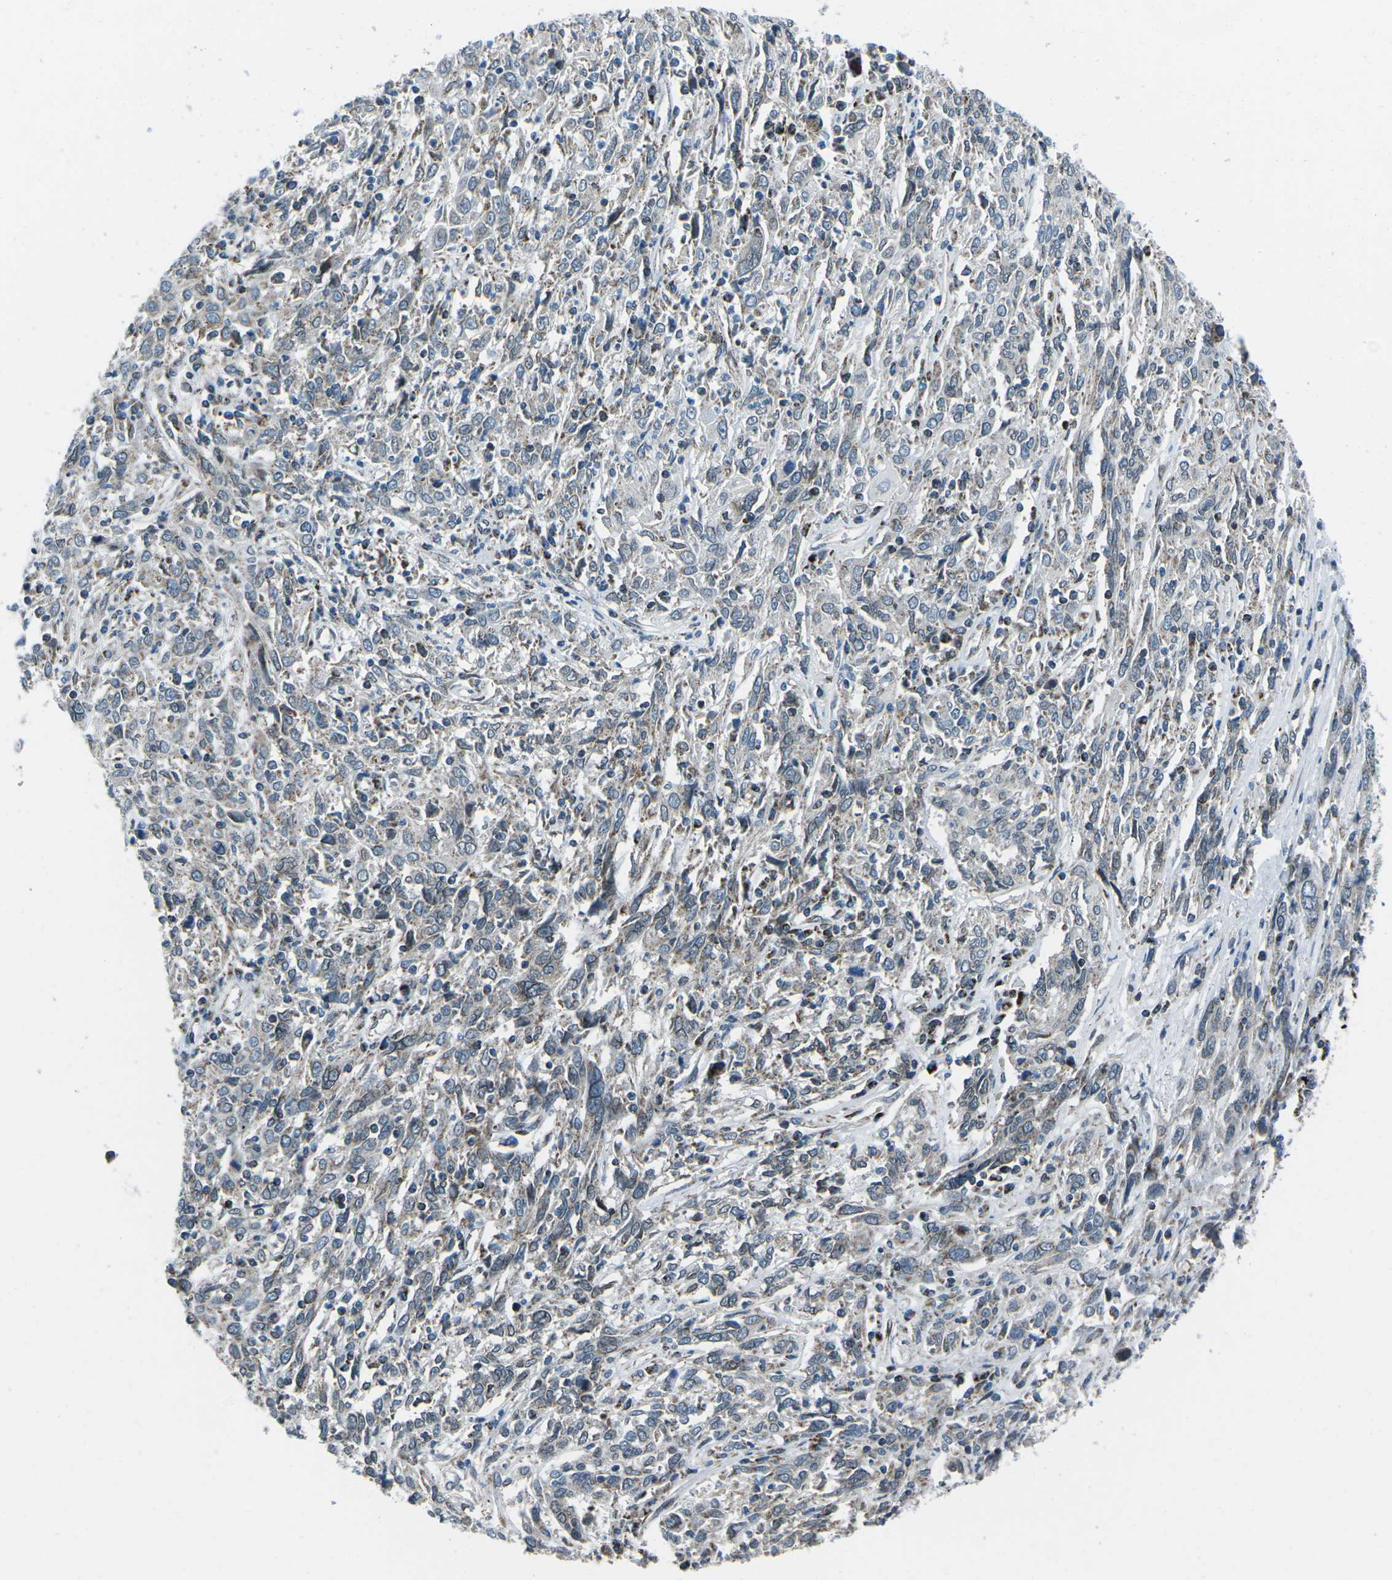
{"staining": {"intensity": "weak", "quantity": "<25%", "location": "cytoplasmic/membranous"}, "tissue": "cervical cancer", "cell_type": "Tumor cells", "image_type": "cancer", "snomed": [{"axis": "morphology", "description": "Squamous cell carcinoma, NOS"}, {"axis": "topography", "description": "Cervix"}], "caption": "This is a image of IHC staining of cervical squamous cell carcinoma, which shows no expression in tumor cells.", "gene": "RFESD", "patient": {"sex": "female", "age": 46}}